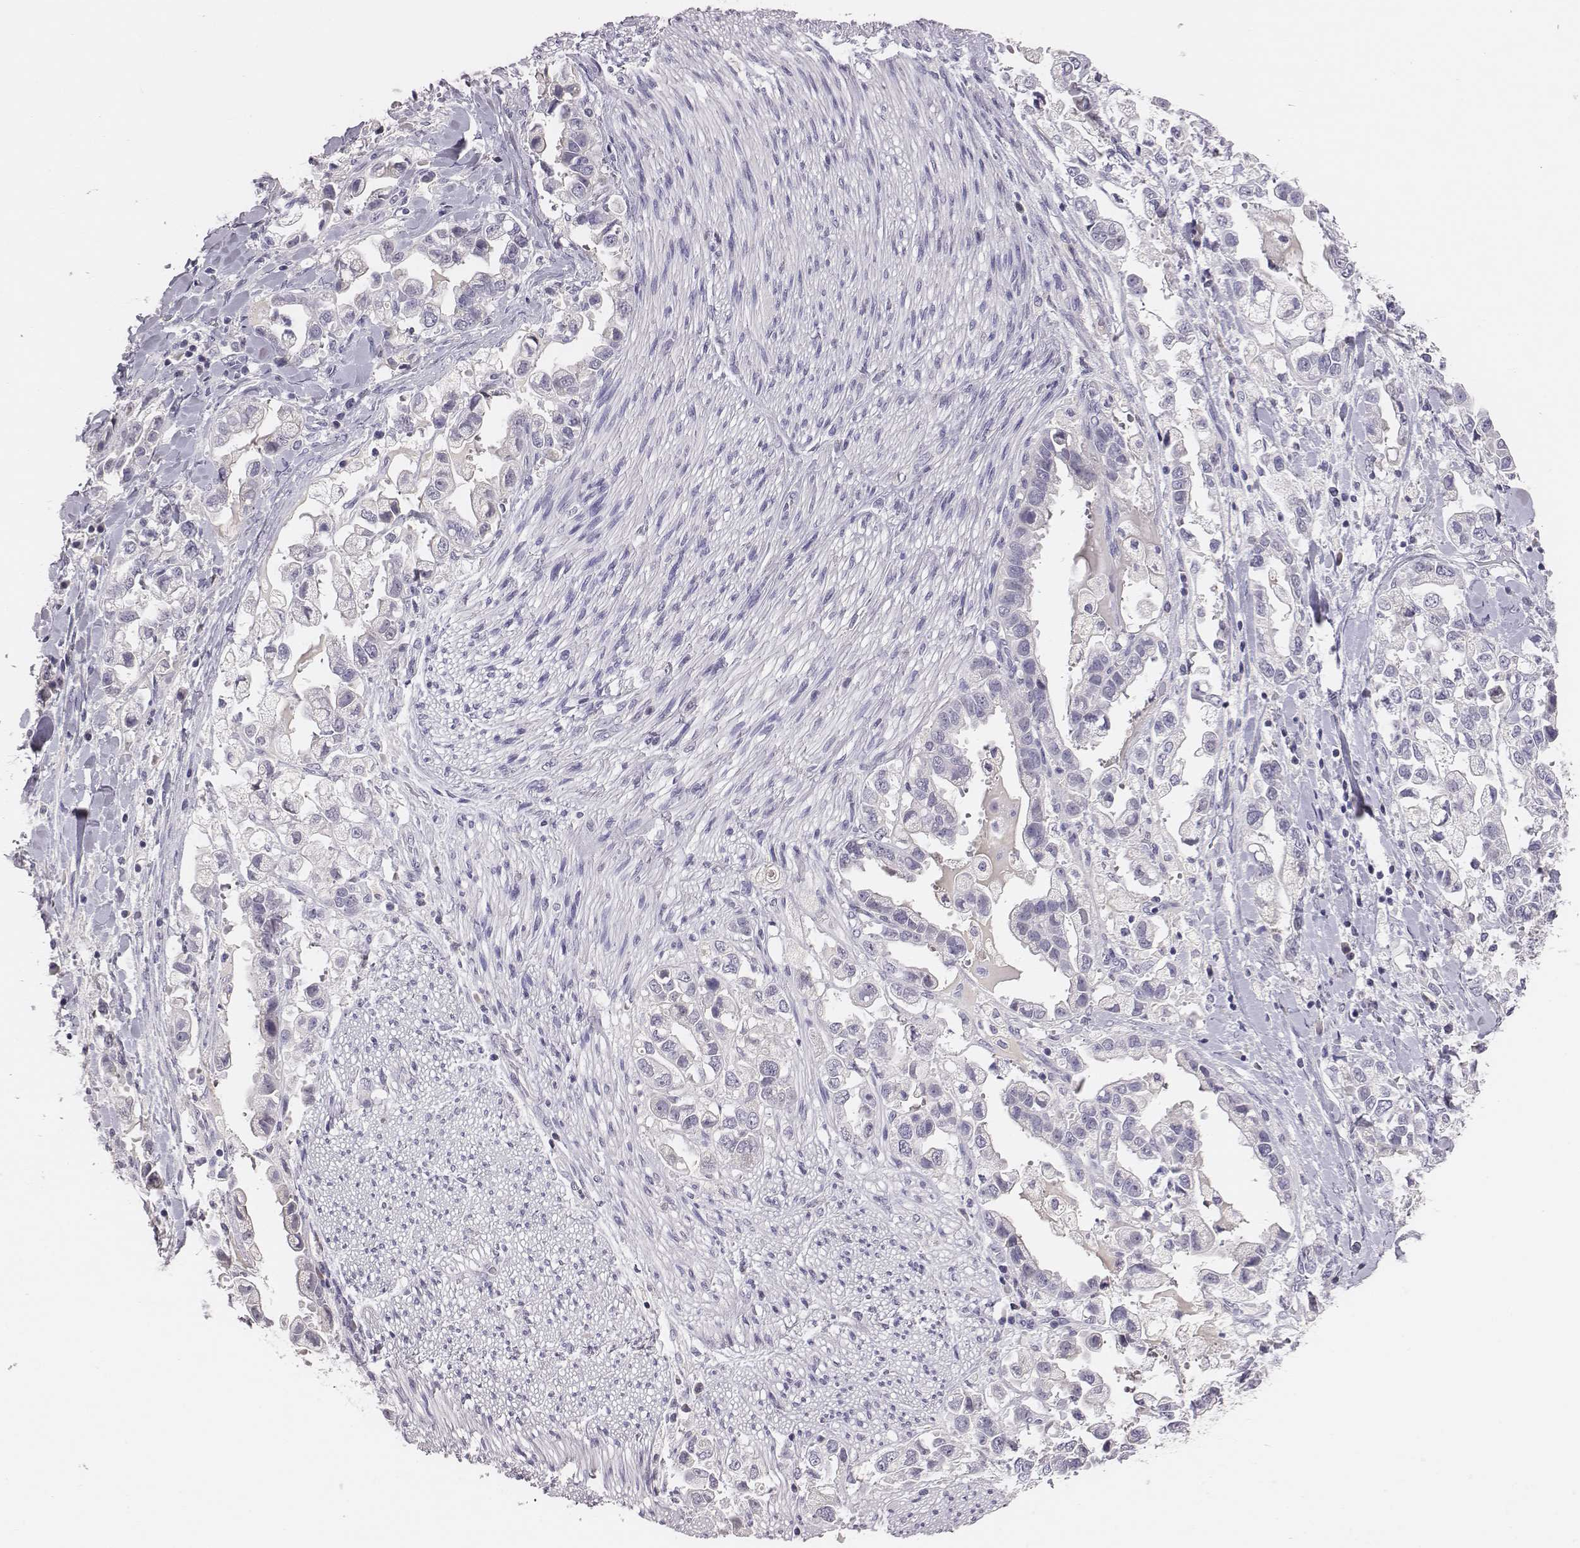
{"staining": {"intensity": "negative", "quantity": "none", "location": "none"}, "tissue": "stomach cancer", "cell_type": "Tumor cells", "image_type": "cancer", "snomed": [{"axis": "morphology", "description": "Adenocarcinoma, NOS"}, {"axis": "topography", "description": "Stomach"}], "caption": "Immunohistochemistry (IHC) histopathology image of neoplastic tissue: human stomach cancer stained with DAB (3,3'-diaminobenzidine) reveals no significant protein expression in tumor cells.", "gene": "EN1", "patient": {"sex": "male", "age": 59}}